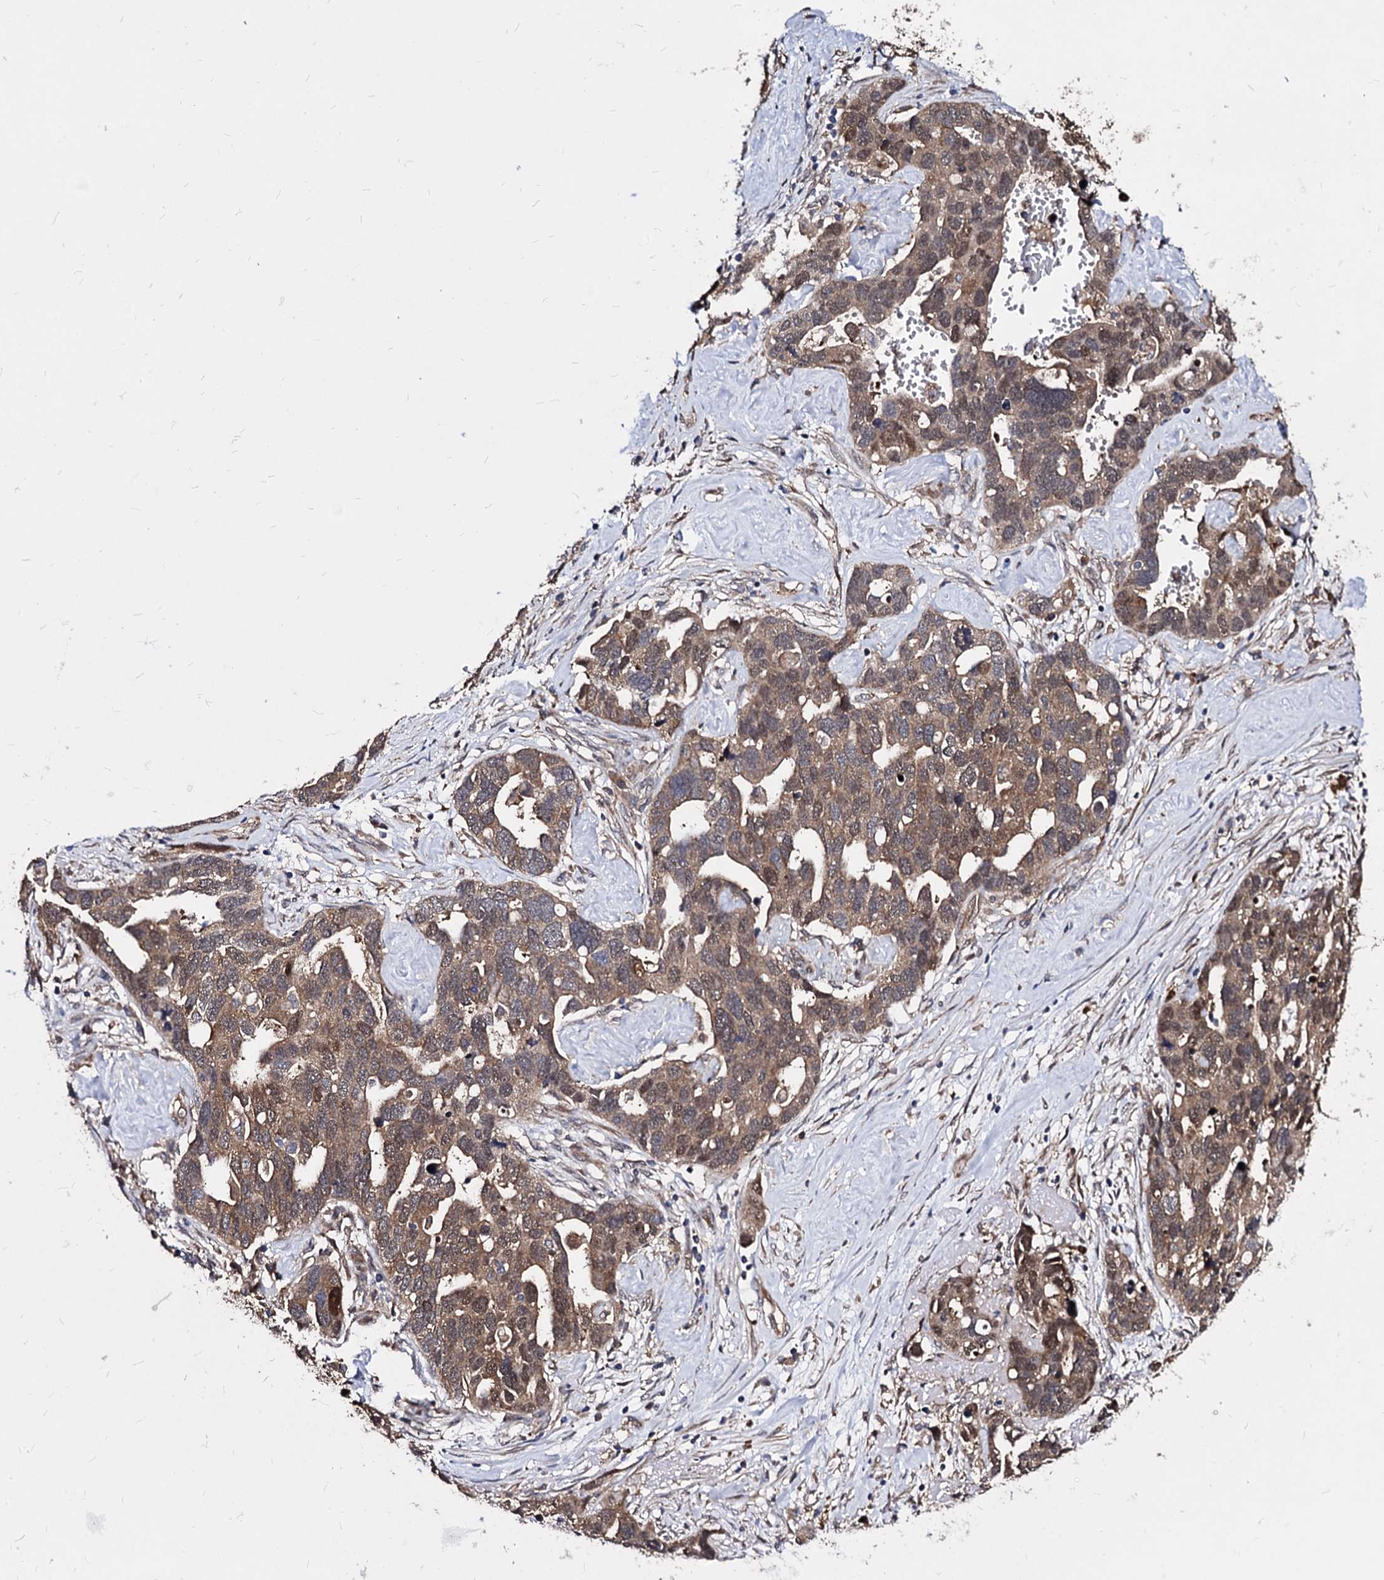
{"staining": {"intensity": "moderate", "quantity": ">75%", "location": "cytoplasmic/membranous,nuclear"}, "tissue": "ovarian cancer", "cell_type": "Tumor cells", "image_type": "cancer", "snomed": [{"axis": "morphology", "description": "Cystadenocarcinoma, serous, NOS"}, {"axis": "topography", "description": "Ovary"}], "caption": "Immunohistochemistry (IHC) of ovarian serous cystadenocarcinoma displays medium levels of moderate cytoplasmic/membranous and nuclear positivity in about >75% of tumor cells.", "gene": "NME1", "patient": {"sex": "female", "age": 54}}